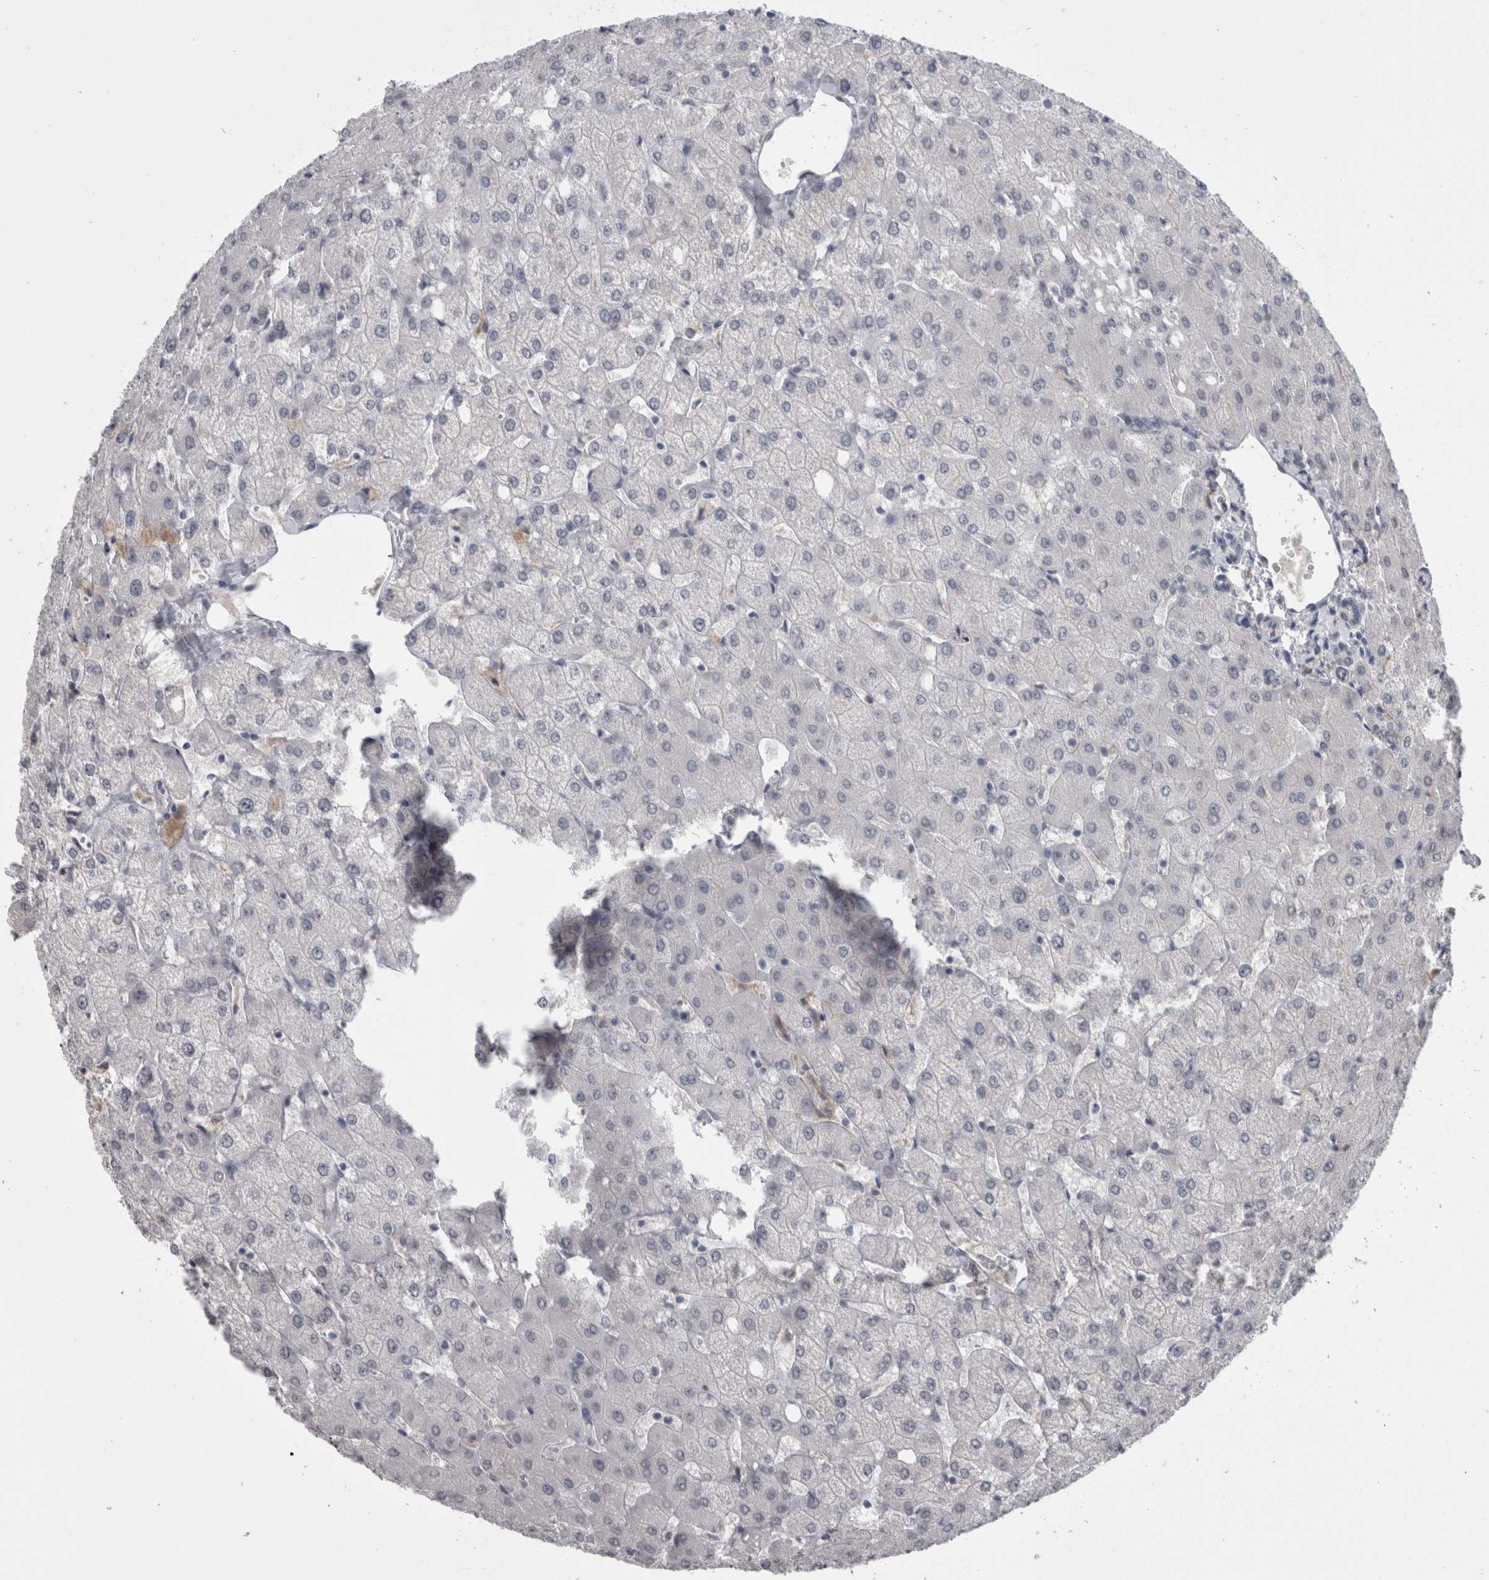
{"staining": {"intensity": "negative", "quantity": "none", "location": "none"}, "tissue": "liver", "cell_type": "Cholangiocytes", "image_type": "normal", "snomed": [{"axis": "morphology", "description": "Normal tissue, NOS"}, {"axis": "topography", "description": "Liver"}], "caption": "Liver stained for a protein using IHC reveals no positivity cholangiocytes.", "gene": "PAX5", "patient": {"sex": "female", "age": 54}}